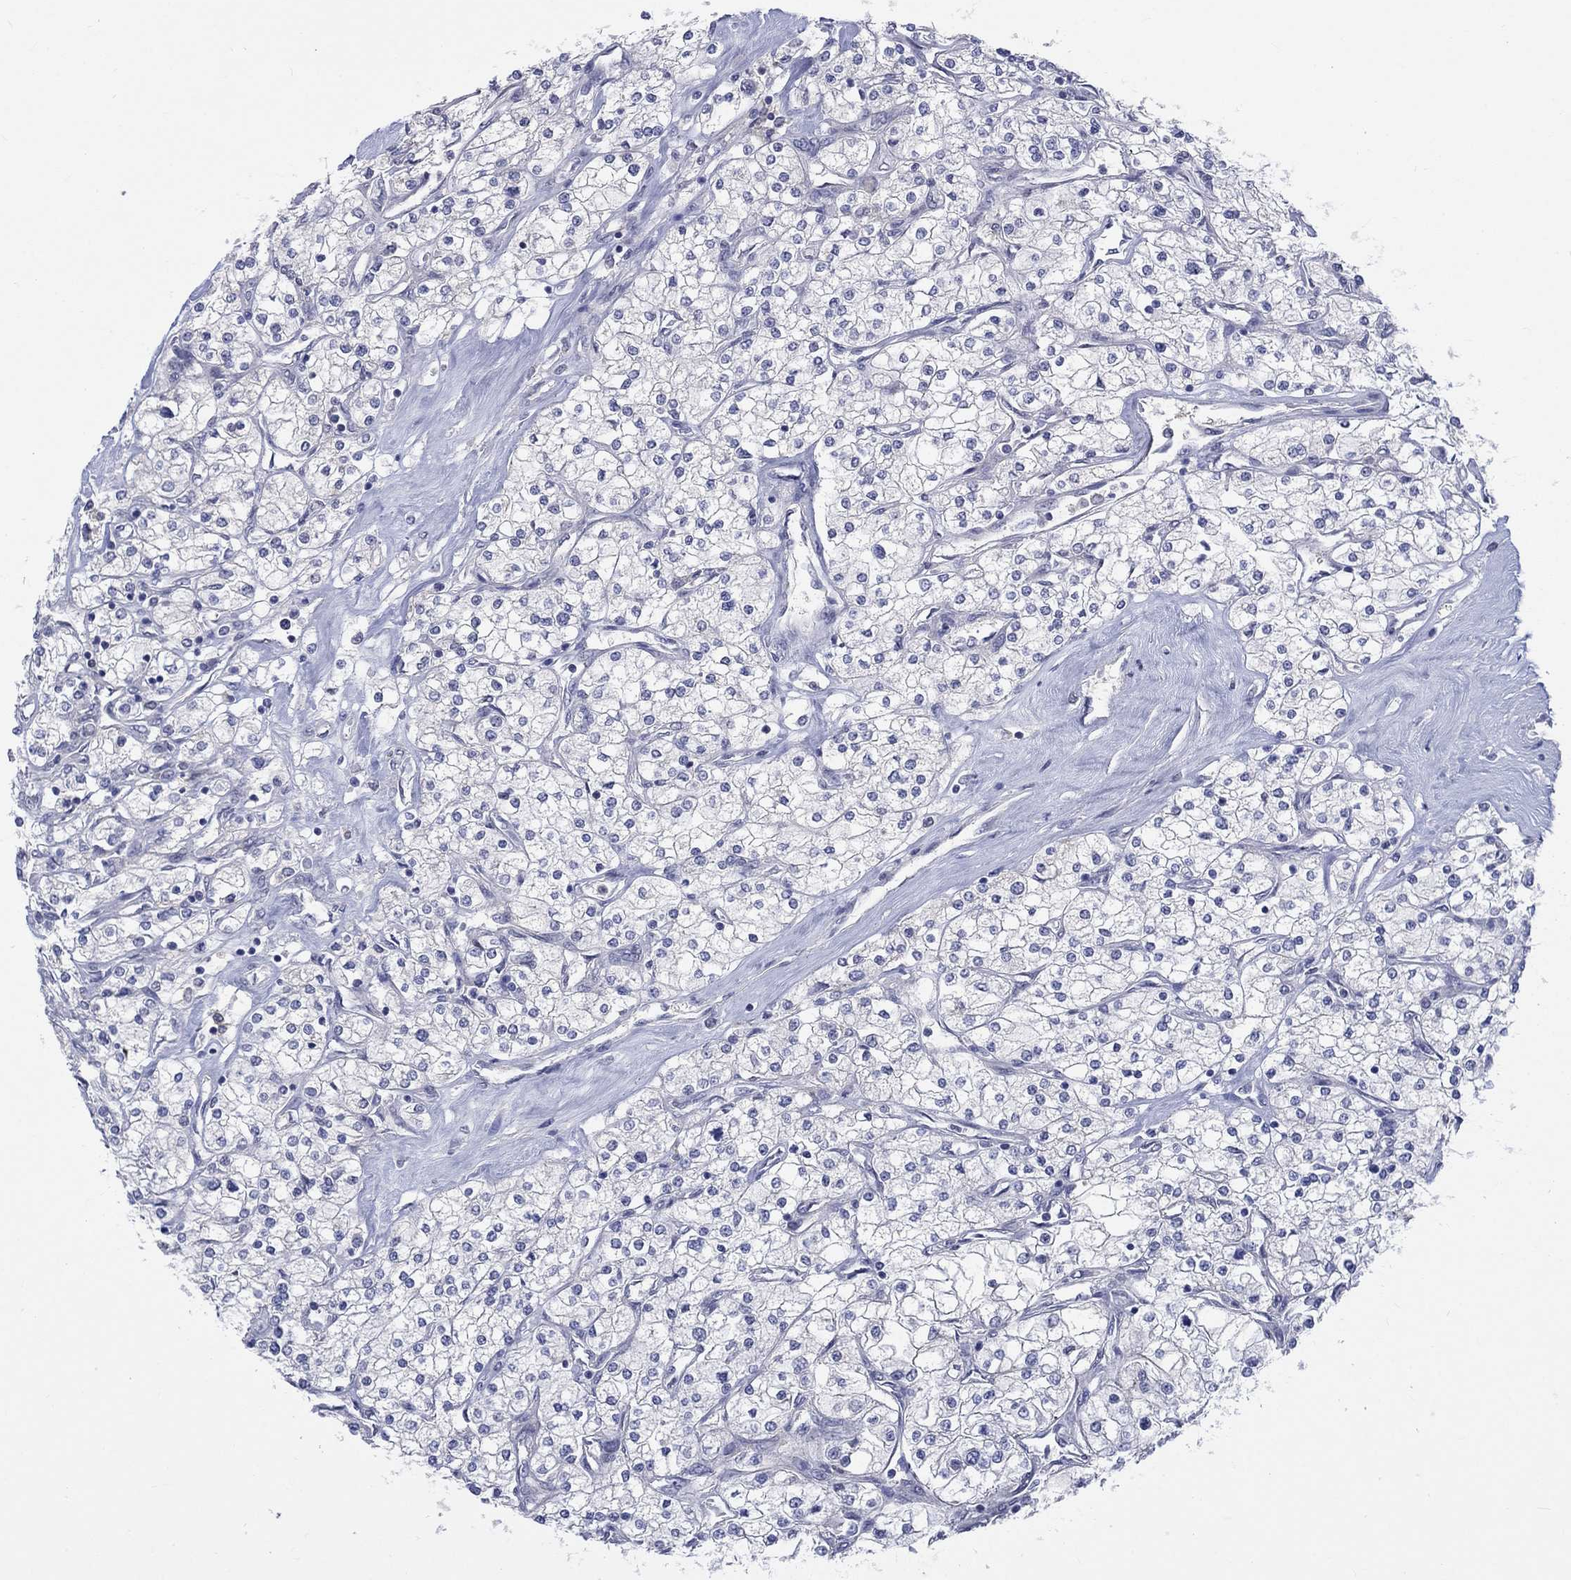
{"staining": {"intensity": "negative", "quantity": "none", "location": "none"}, "tissue": "renal cancer", "cell_type": "Tumor cells", "image_type": "cancer", "snomed": [{"axis": "morphology", "description": "Adenocarcinoma, NOS"}, {"axis": "topography", "description": "Kidney"}], "caption": "A high-resolution micrograph shows immunohistochemistry (IHC) staining of adenocarcinoma (renal), which exhibits no significant staining in tumor cells. (Stains: DAB (3,3'-diaminobenzidine) immunohistochemistry with hematoxylin counter stain, Microscopy: brightfield microscopy at high magnification).", "gene": "EGFLAM", "patient": {"sex": "male", "age": 80}}